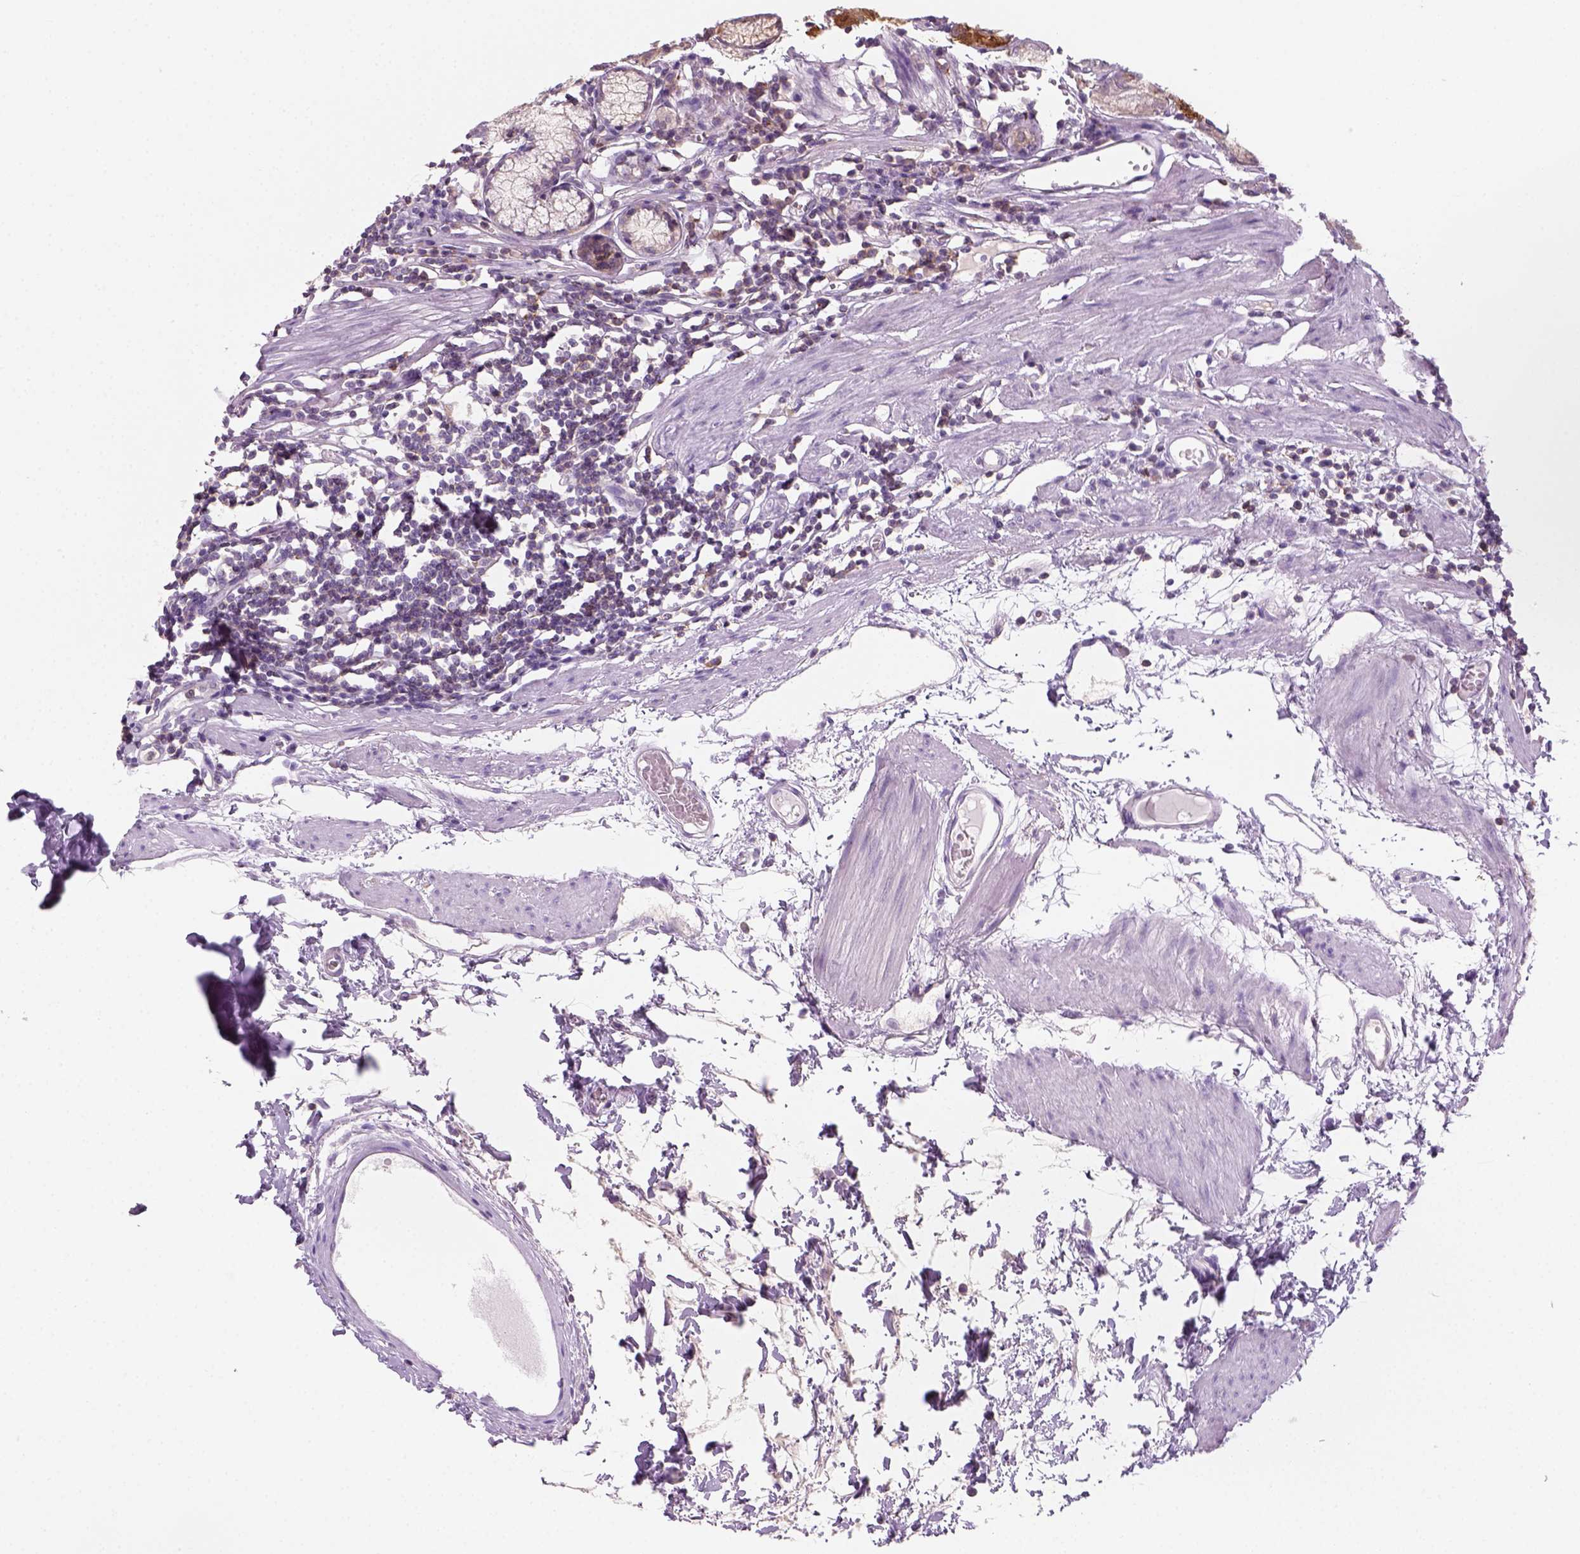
{"staining": {"intensity": "strong", "quantity": "25%-75%", "location": "cytoplasmic/membranous"}, "tissue": "stomach", "cell_type": "Glandular cells", "image_type": "normal", "snomed": [{"axis": "morphology", "description": "Normal tissue, NOS"}, {"axis": "topography", "description": "Stomach"}], "caption": "Immunohistochemical staining of normal human stomach displays high levels of strong cytoplasmic/membranous expression in approximately 25%-75% of glandular cells. (IHC, brightfield microscopy, high magnification).", "gene": "GOT1", "patient": {"sex": "male", "age": 55}}